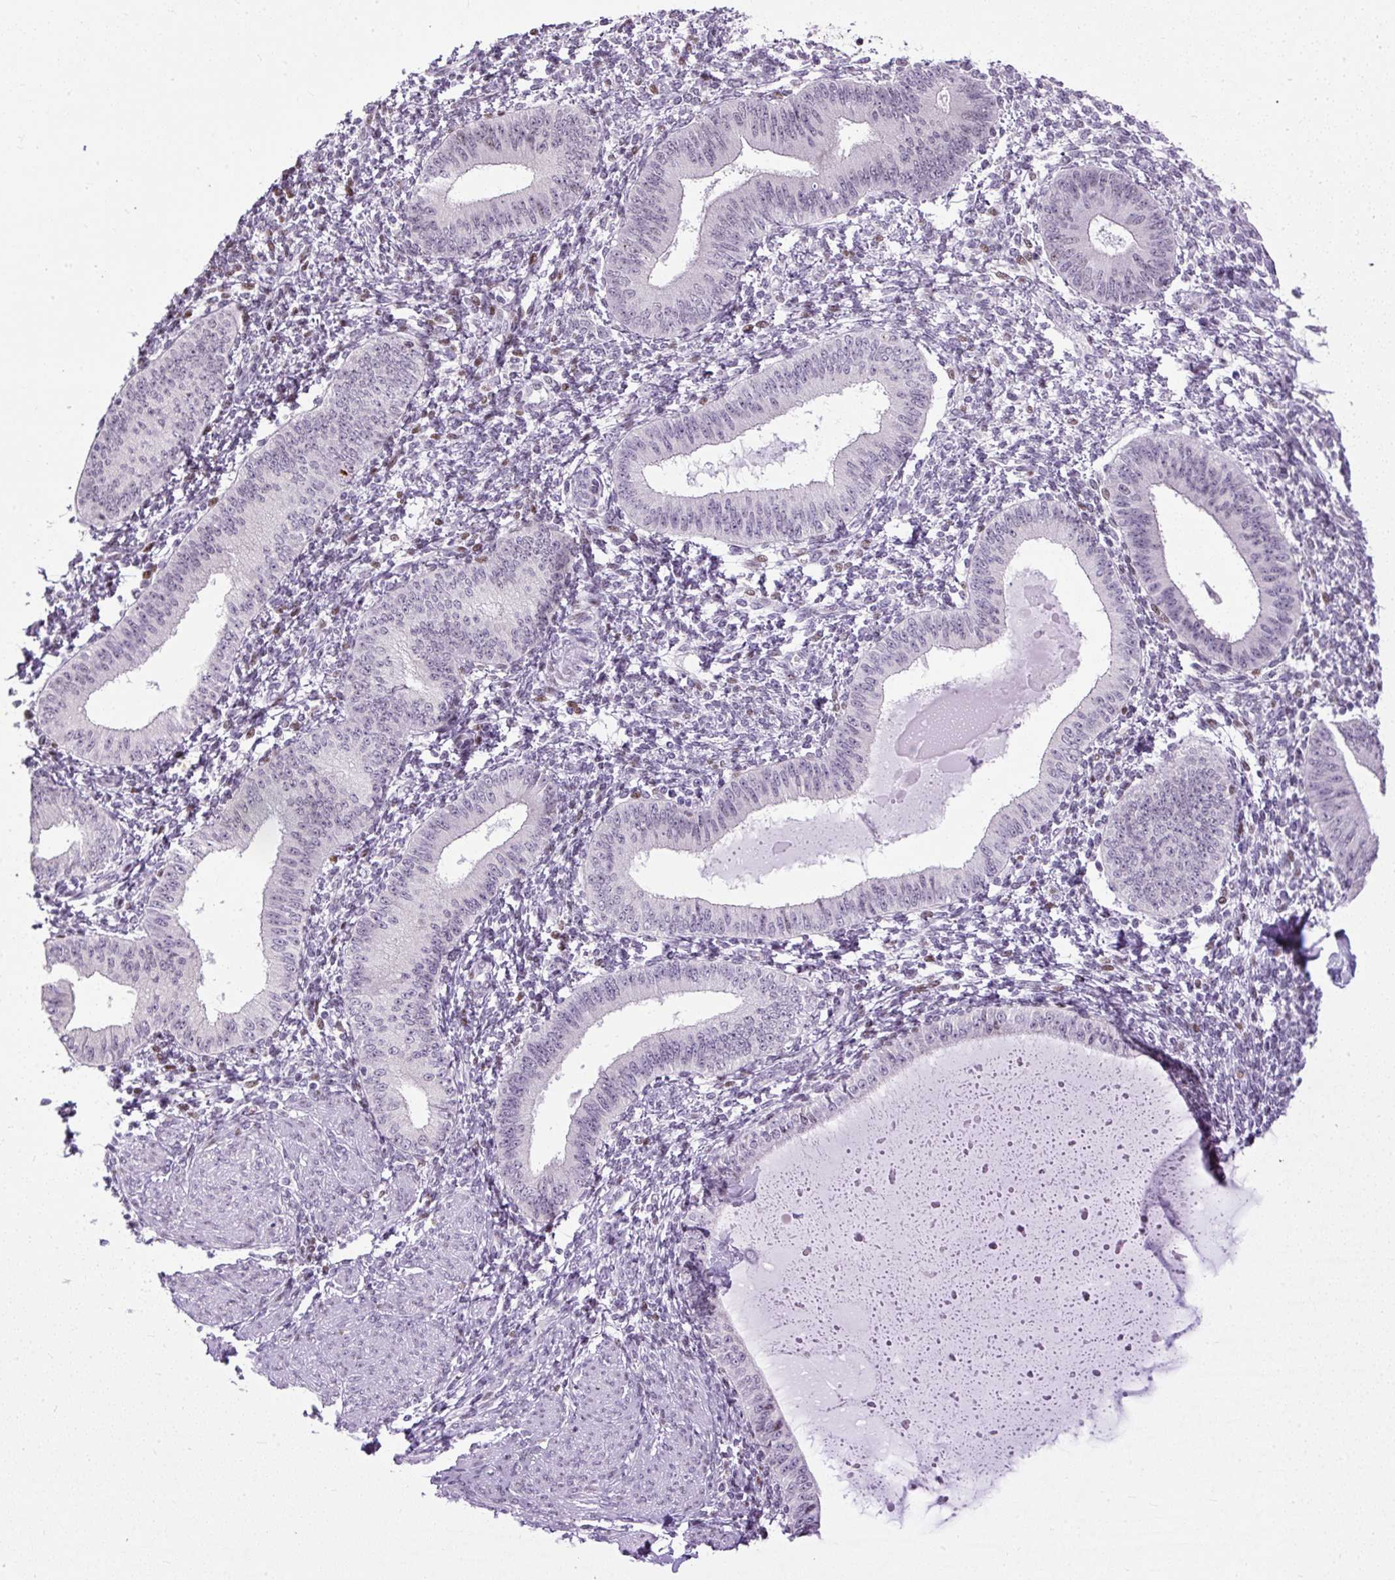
{"staining": {"intensity": "moderate", "quantity": "<25%", "location": "nuclear"}, "tissue": "endometrium", "cell_type": "Cells in endometrial stroma", "image_type": "normal", "snomed": [{"axis": "morphology", "description": "Normal tissue, NOS"}, {"axis": "topography", "description": "Endometrium"}], "caption": "This photomicrograph demonstrates IHC staining of benign human endometrium, with low moderate nuclear positivity in about <25% of cells in endometrial stroma.", "gene": "ARHGEF18", "patient": {"sex": "female", "age": 49}}